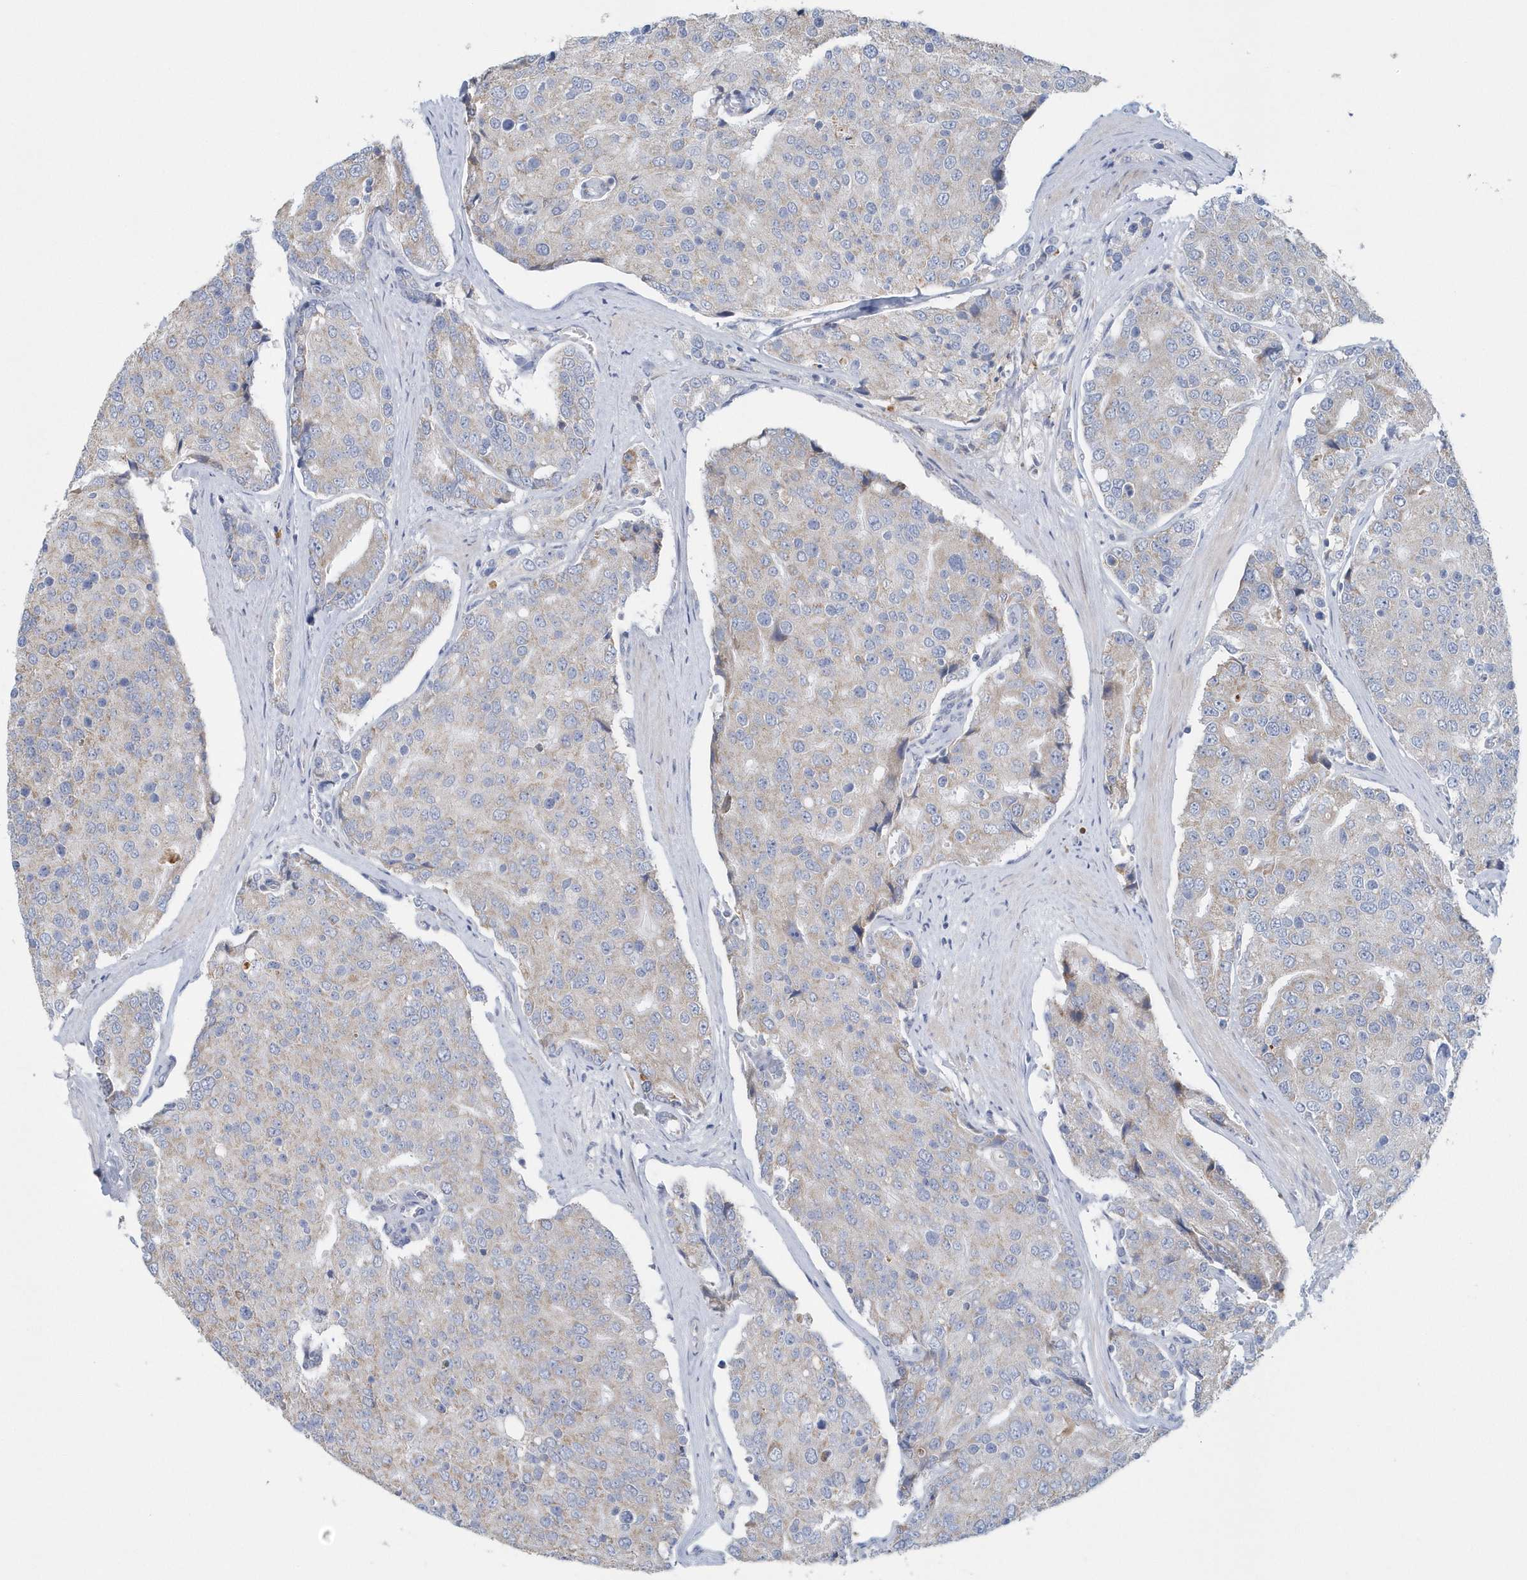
{"staining": {"intensity": "weak", "quantity": "<25%", "location": "cytoplasmic/membranous"}, "tissue": "prostate cancer", "cell_type": "Tumor cells", "image_type": "cancer", "snomed": [{"axis": "morphology", "description": "Adenocarcinoma, High grade"}, {"axis": "topography", "description": "Prostate"}], "caption": "Image shows no significant protein staining in tumor cells of prostate cancer.", "gene": "SPATA18", "patient": {"sex": "male", "age": 50}}